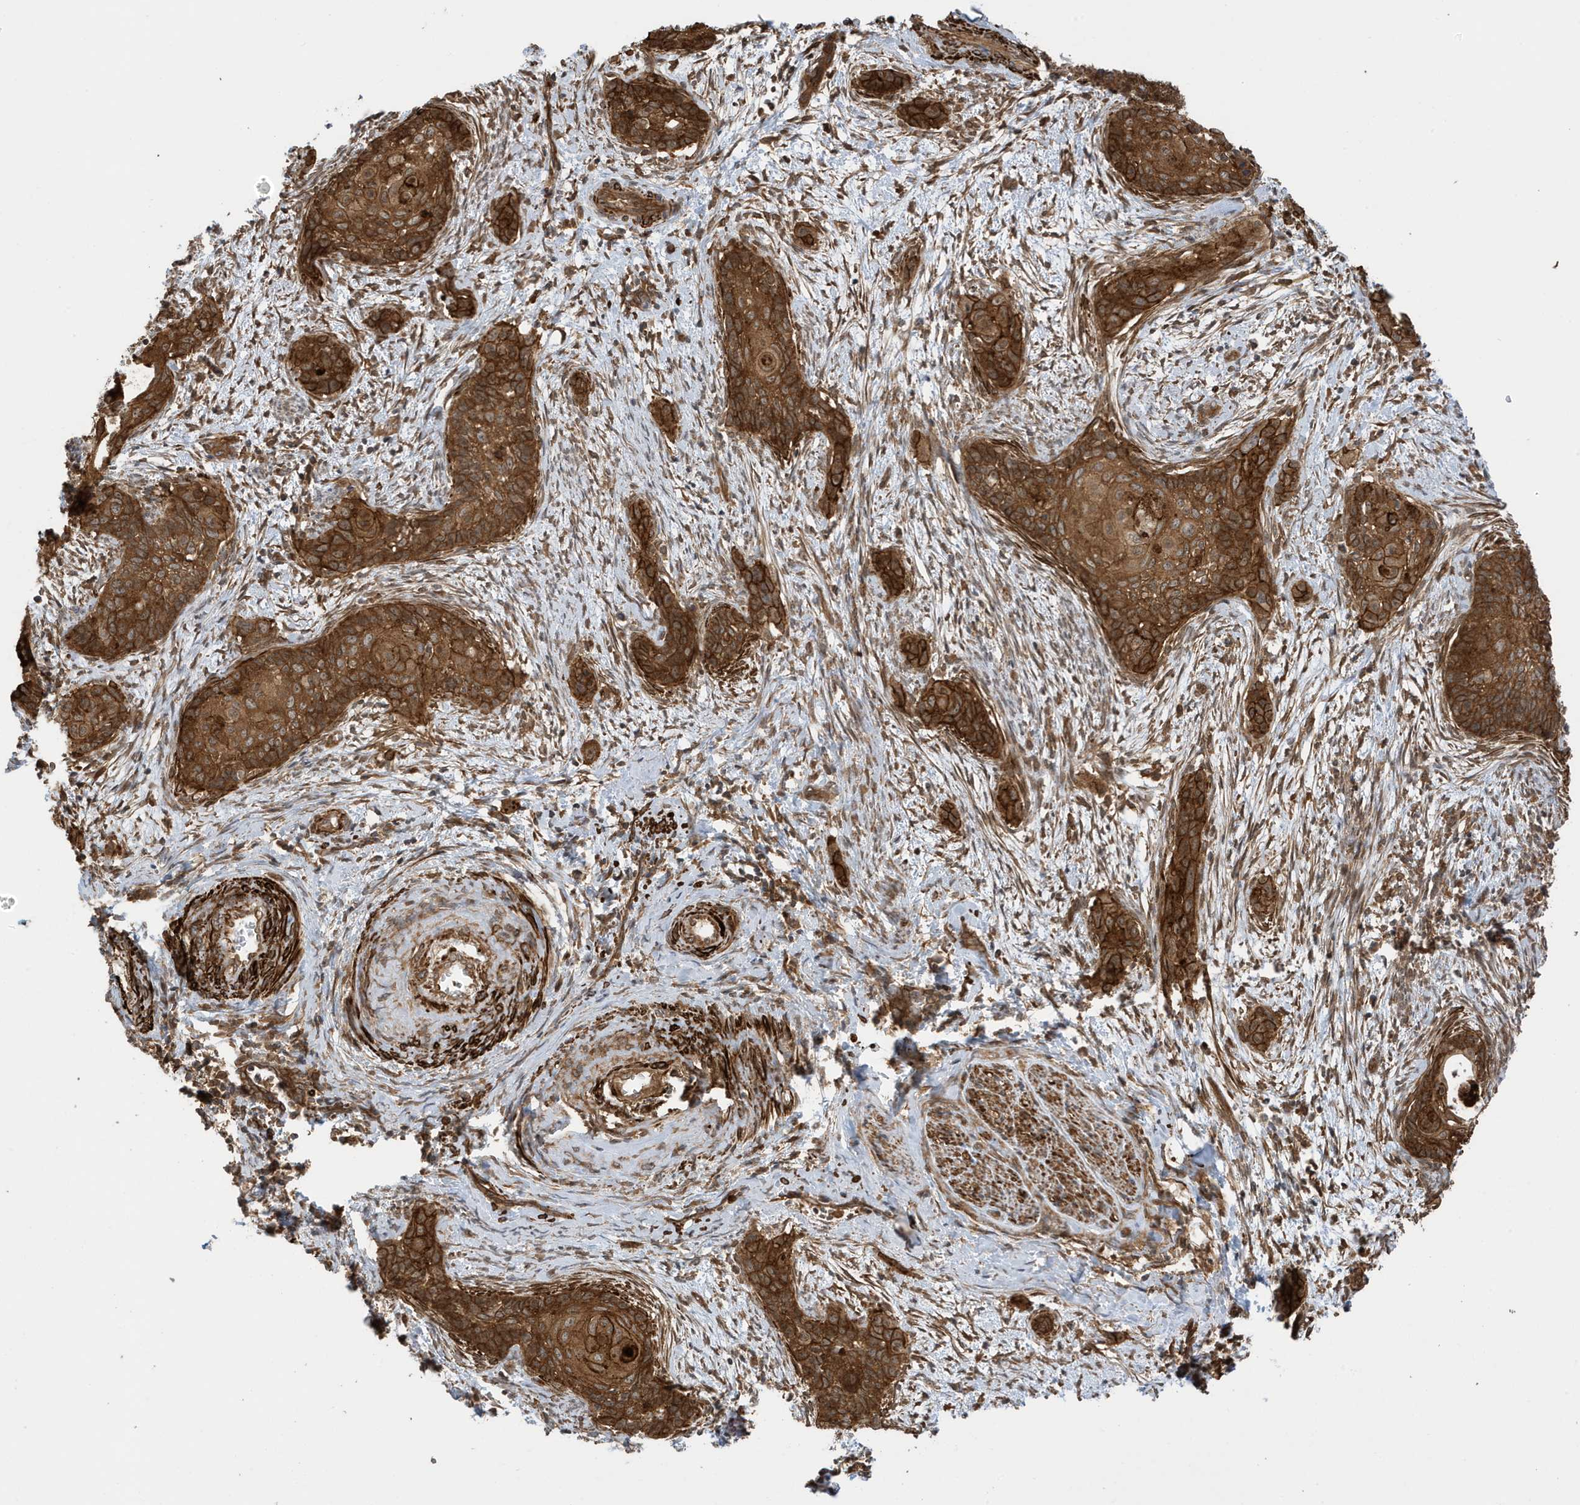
{"staining": {"intensity": "strong", "quantity": ">75%", "location": "cytoplasmic/membranous"}, "tissue": "cervical cancer", "cell_type": "Tumor cells", "image_type": "cancer", "snomed": [{"axis": "morphology", "description": "Squamous cell carcinoma, NOS"}, {"axis": "topography", "description": "Cervix"}], "caption": "IHC photomicrograph of neoplastic tissue: cervical cancer stained using IHC displays high levels of strong protein expression localized specifically in the cytoplasmic/membranous of tumor cells, appearing as a cytoplasmic/membranous brown color.", "gene": "CDC42EP3", "patient": {"sex": "female", "age": 33}}